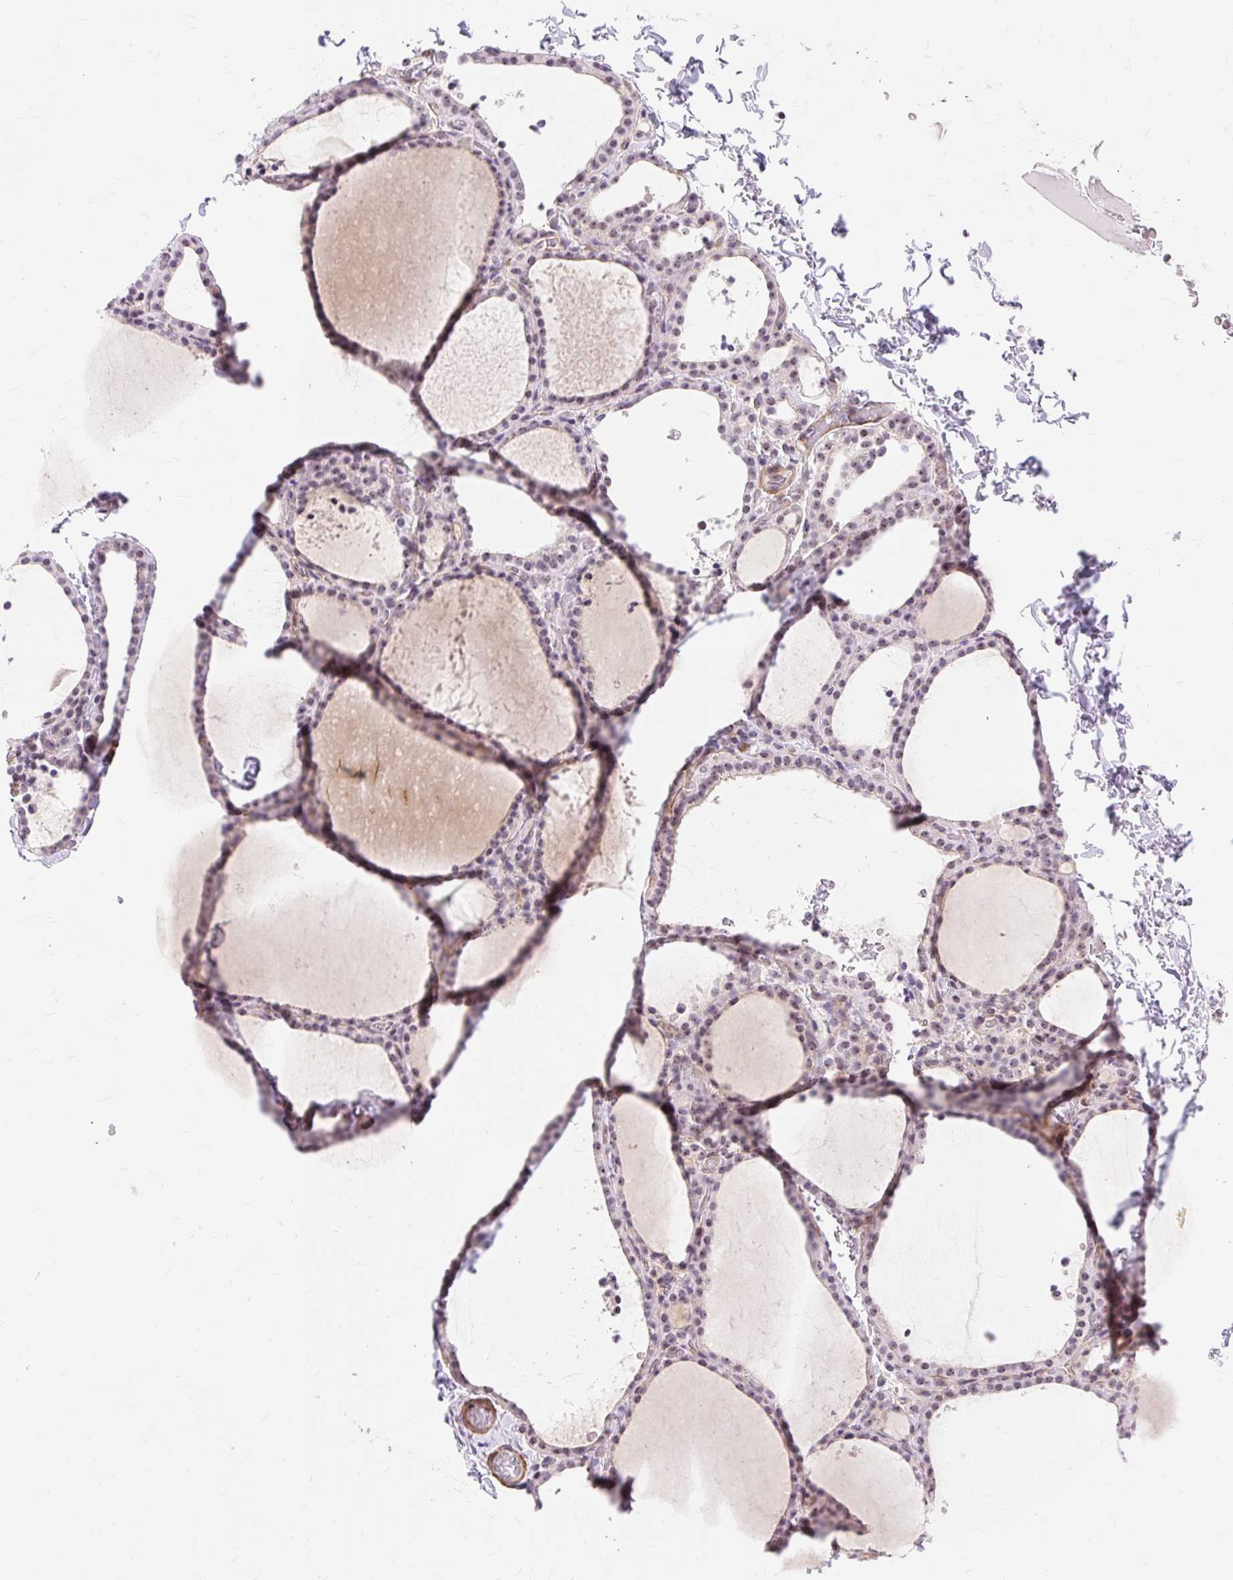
{"staining": {"intensity": "weak", "quantity": "25%-75%", "location": "nuclear"}, "tissue": "thyroid gland", "cell_type": "Glandular cells", "image_type": "normal", "snomed": [{"axis": "morphology", "description": "Normal tissue, NOS"}, {"axis": "topography", "description": "Thyroid gland"}], "caption": "Immunohistochemical staining of unremarkable human thyroid gland shows low levels of weak nuclear positivity in approximately 25%-75% of glandular cells.", "gene": "OBP2A", "patient": {"sex": "female", "age": 22}}